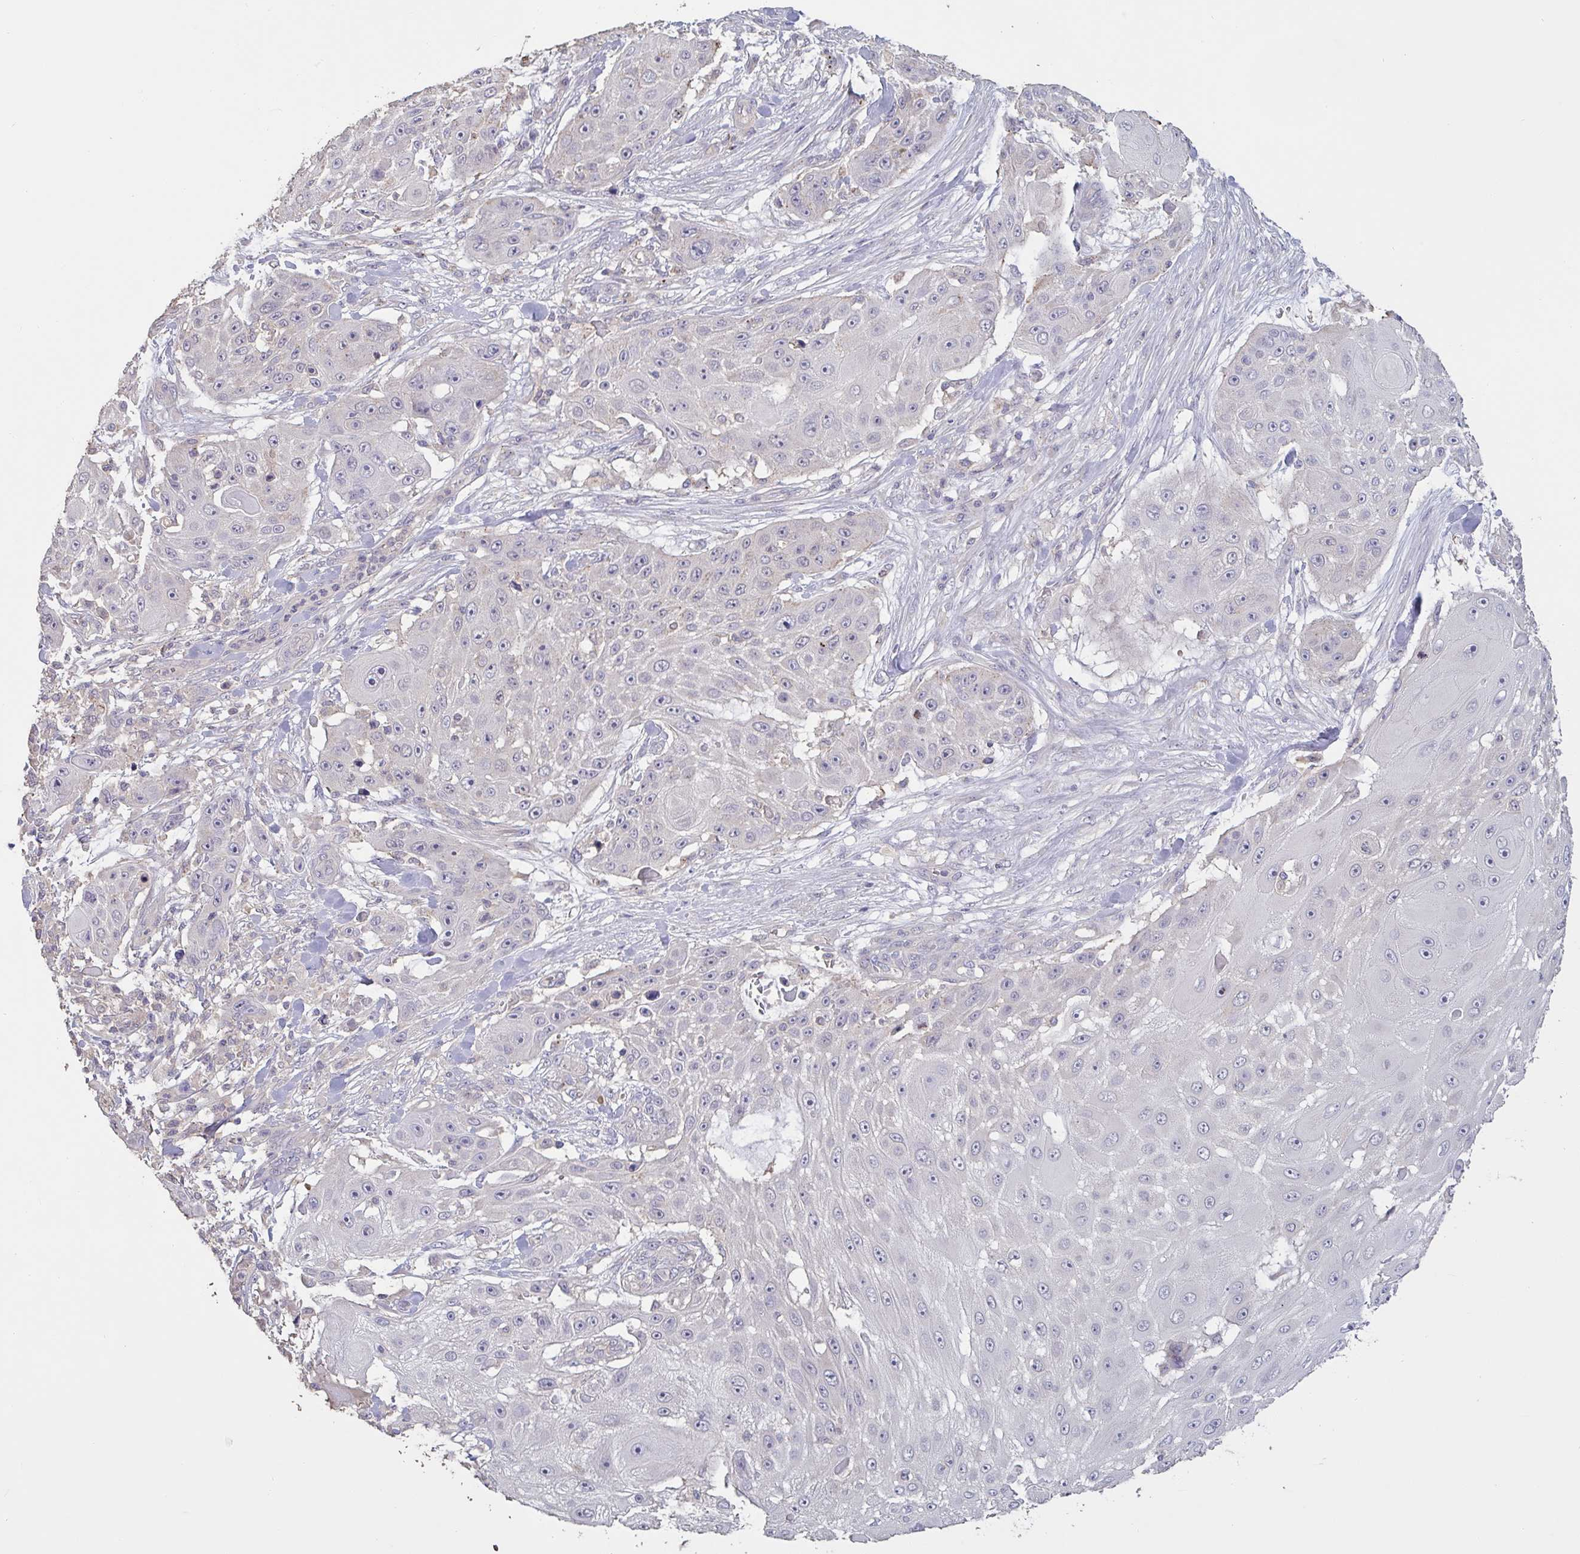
{"staining": {"intensity": "negative", "quantity": "none", "location": "none"}, "tissue": "skin cancer", "cell_type": "Tumor cells", "image_type": "cancer", "snomed": [{"axis": "morphology", "description": "Squamous cell carcinoma, NOS"}, {"axis": "topography", "description": "Skin"}], "caption": "There is no significant expression in tumor cells of squamous cell carcinoma (skin).", "gene": "CHMP5", "patient": {"sex": "female", "age": 86}}